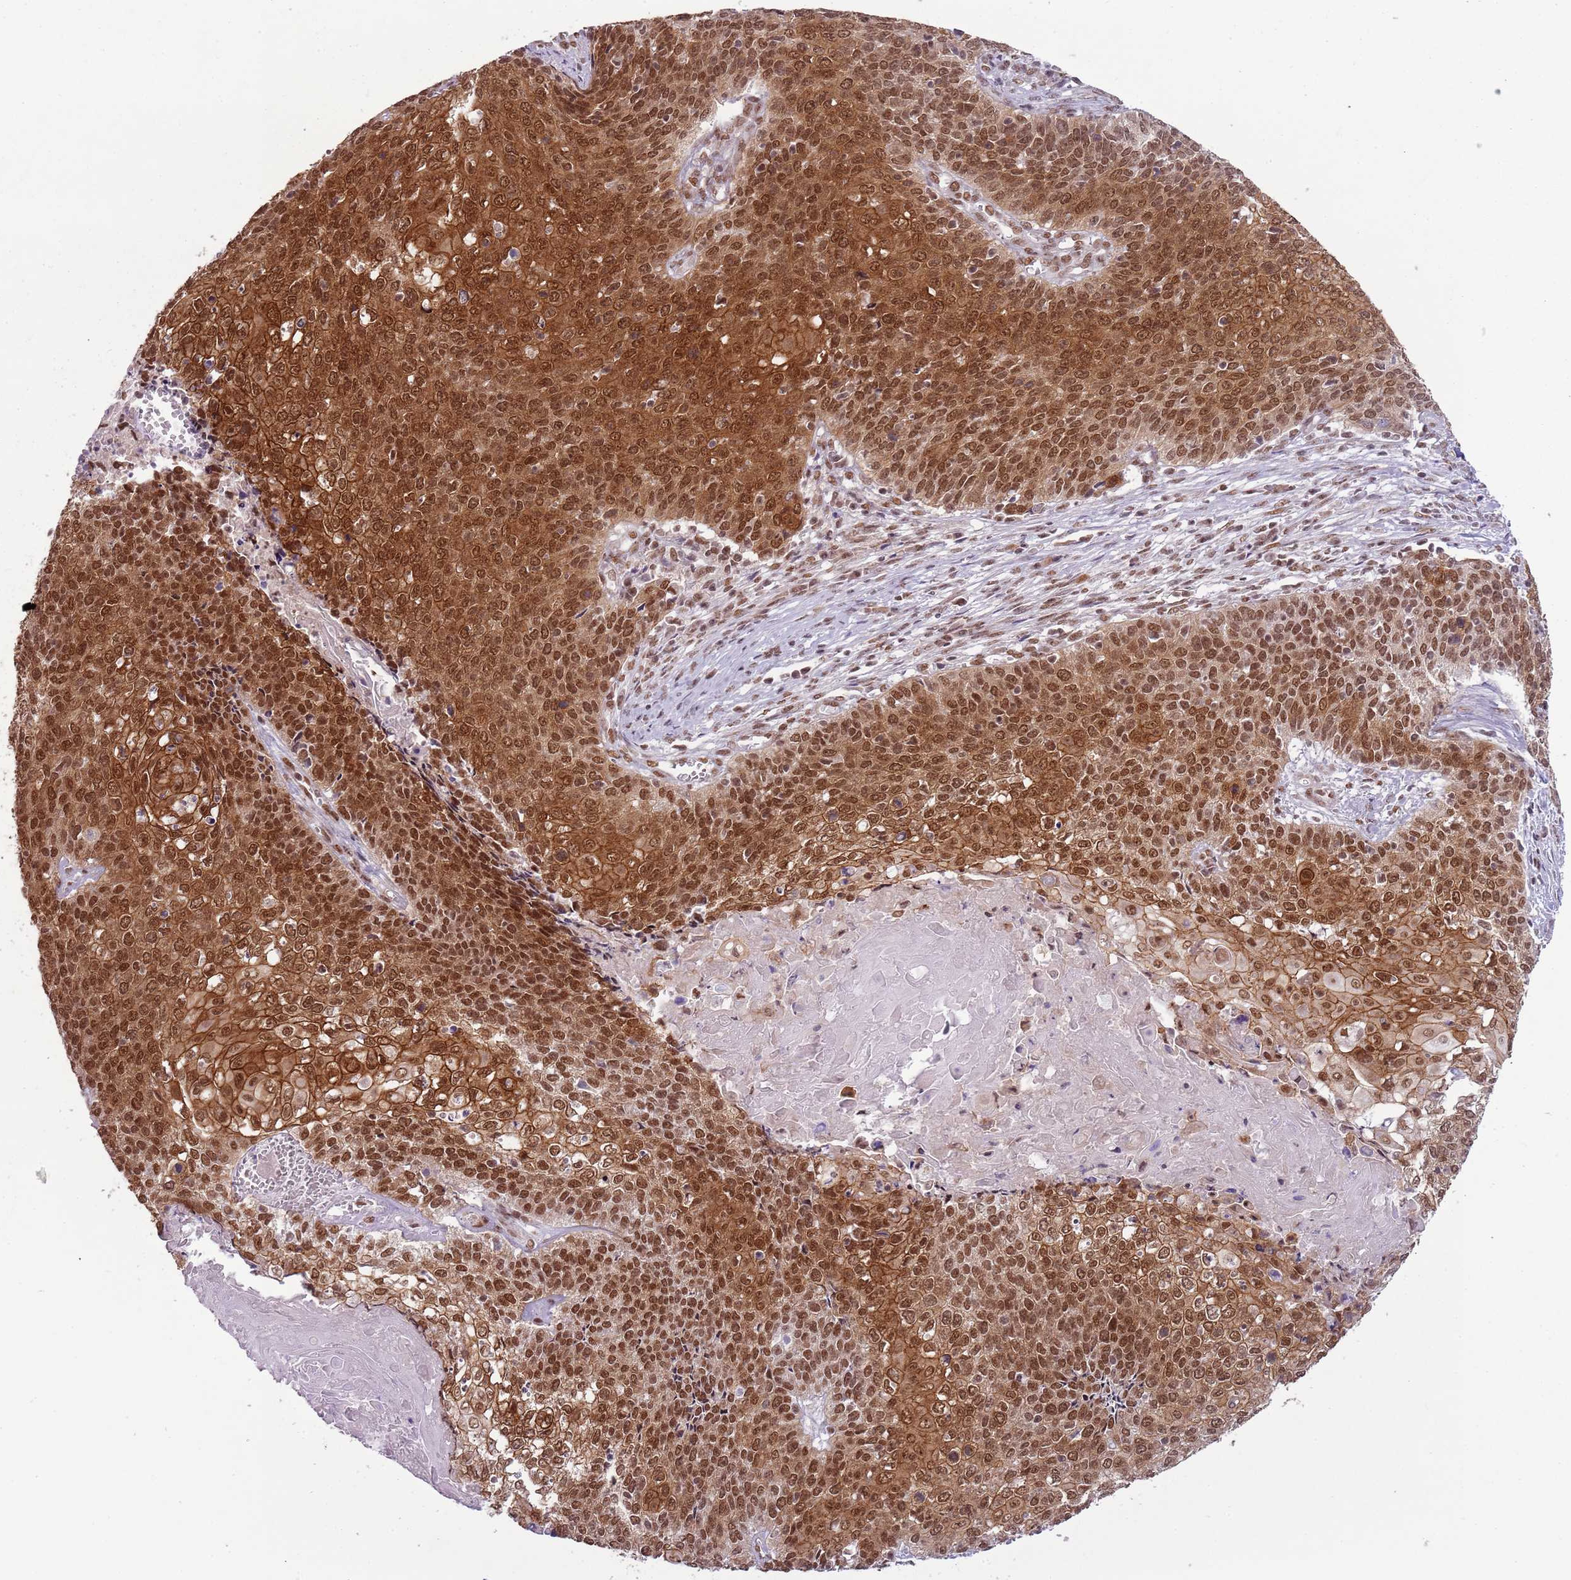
{"staining": {"intensity": "strong", "quantity": ">75%", "location": "cytoplasmic/membranous,nuclear"}, "tissue": "cervical cancer", "cell_type": "Tumor cells", "image_type": "cancer", "snomed": [{"axis": "morphology", "description": "Squamous cell carcinoma, NOS"}, {"axis": "topography", "description": "Cervix"}], "caption": "DAB immunohistochemical staining of human cervical squamous cell carcinoma shows strong cytoplasmic/membranous and nuclear protein staining in approximately >75% of tumor cells.", "gene": "FAM120AOS", "patient": {"sex": "female", "age": 39}}